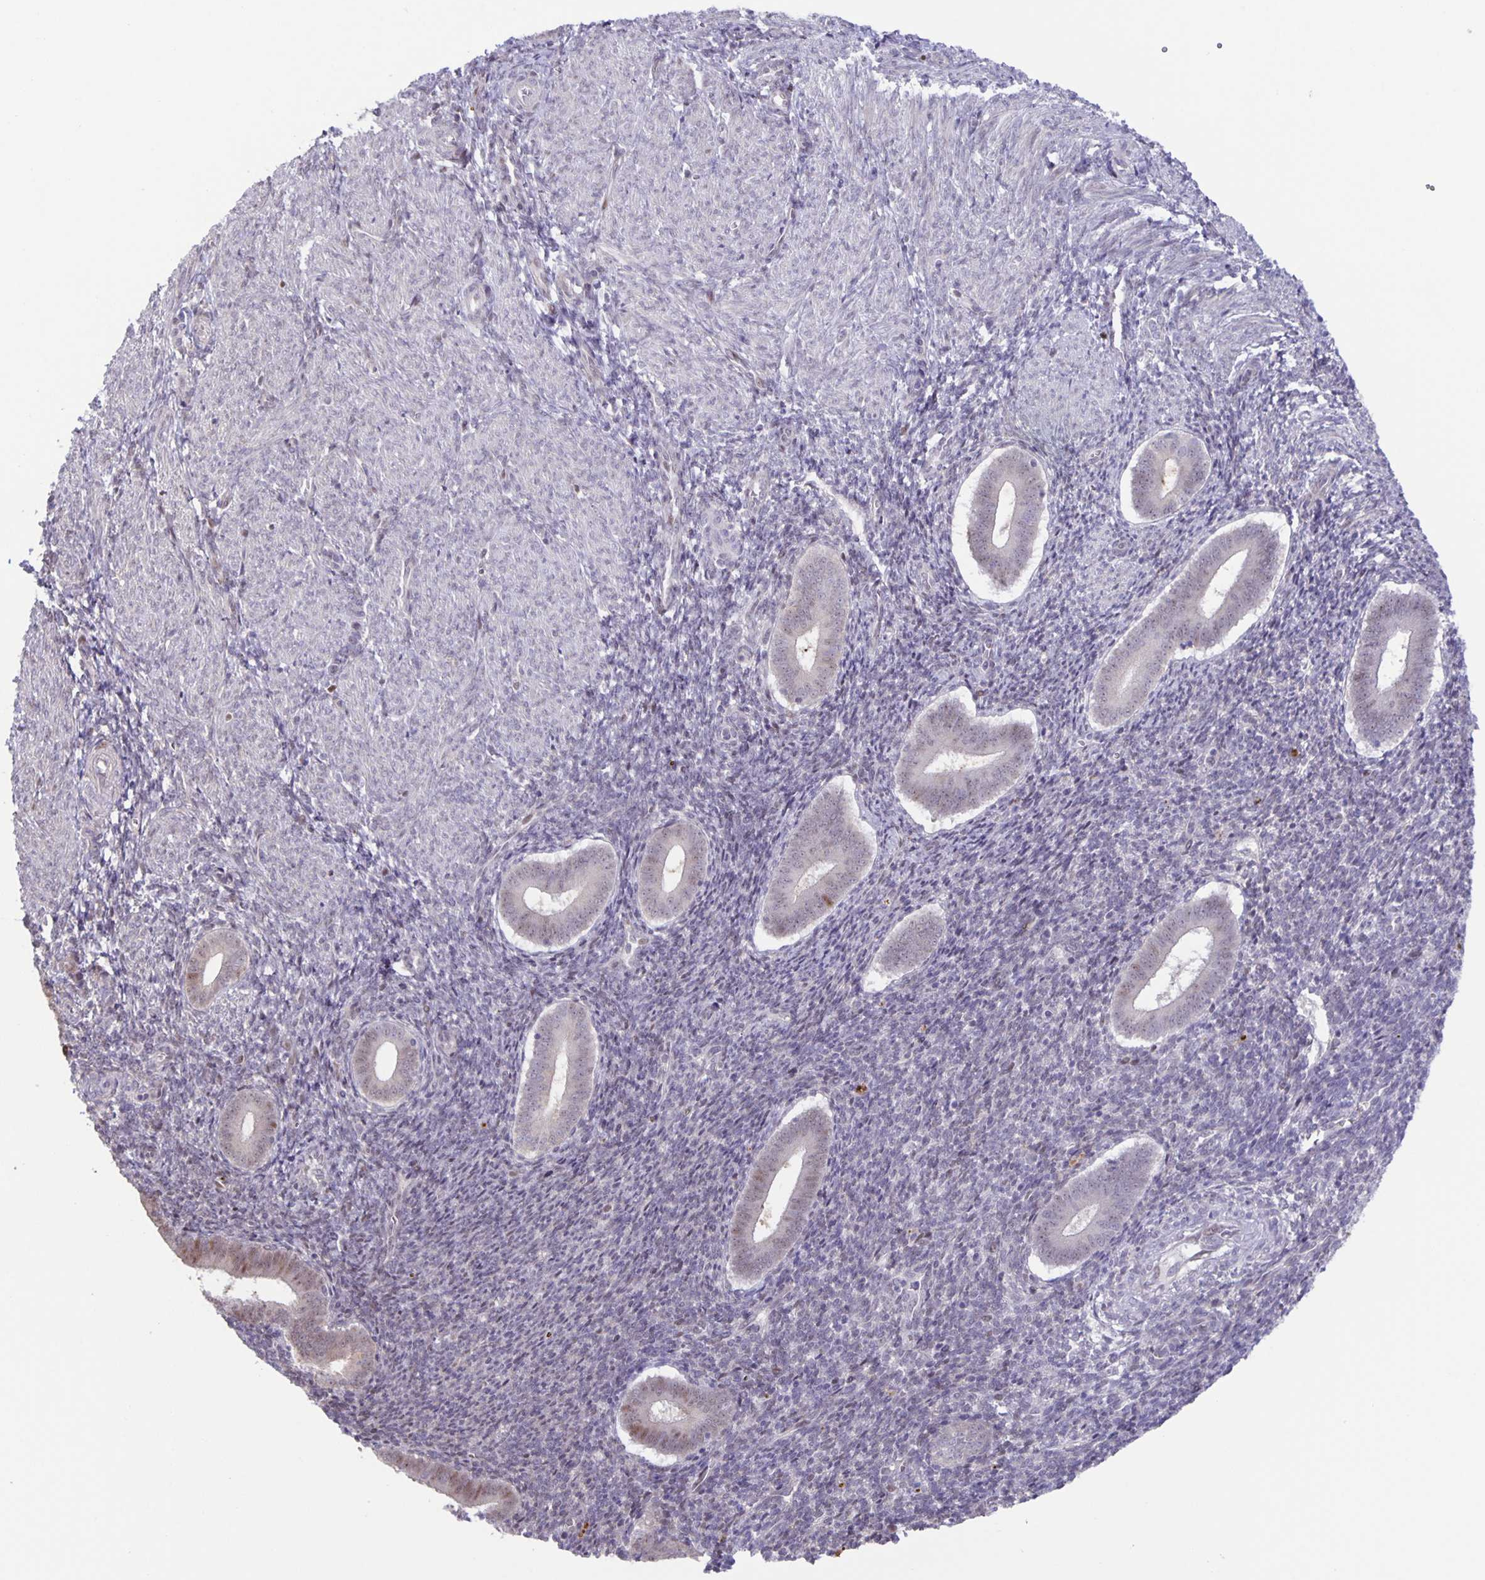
{"staining": {"intensity": "negative", "quantity": "none", "location": "none"}, "tissue": "endometrium", "cell_type": "Cells in endometrial stroma", "image_type": "normal", "snomed": [{"axis": "morphology", "description": "Normal tissue, NOS"}, {"axis": "topography", "description": "Endometrium"}], "caption": "IHC of normal human endometrium shows no positivity in cells in endometrial stroma.", "gene": "MAPK12", "patient": {"sex": "female", "age": 25}}